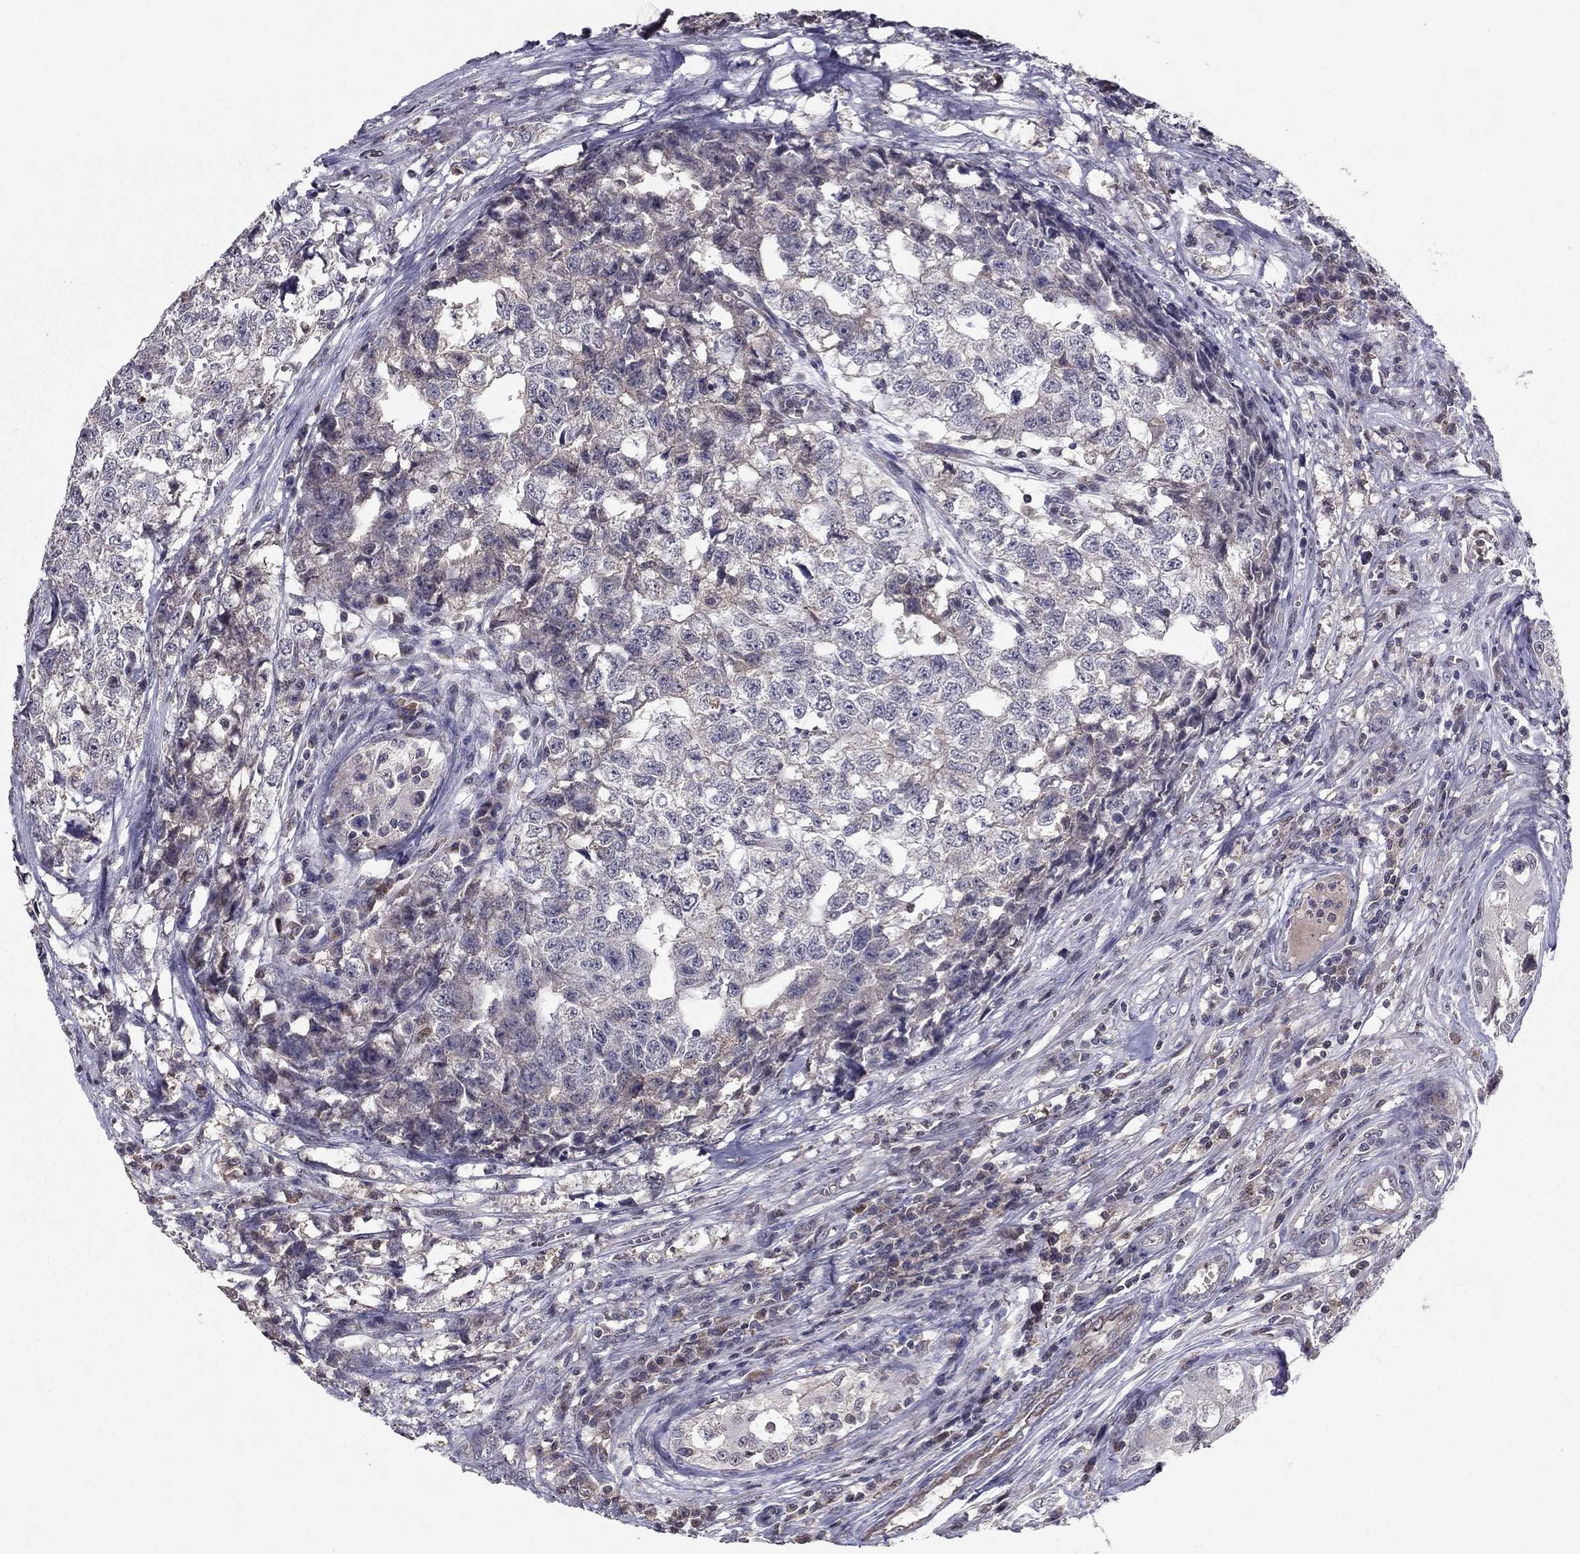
{"staining": {"intensity": "negative", "quantity": "none", "location": "none"}, "tissue": "testis cancer", "cell_type": "Tumor cells", "image_type": "cancer", "snomed": [{"axis": "morphology", "description": "Seminoma, NOS"}, {"axis": "morphology", "description": "Carcinoma, Embryonal, NOS"}, {"axis": "topography", "description": "Testis"}], "caption": "Protein analysis of testis cancer reveals no significant staining in tumor cells.", "gene": "HCN1", "patient": {"sex": "male", "age": 22}}